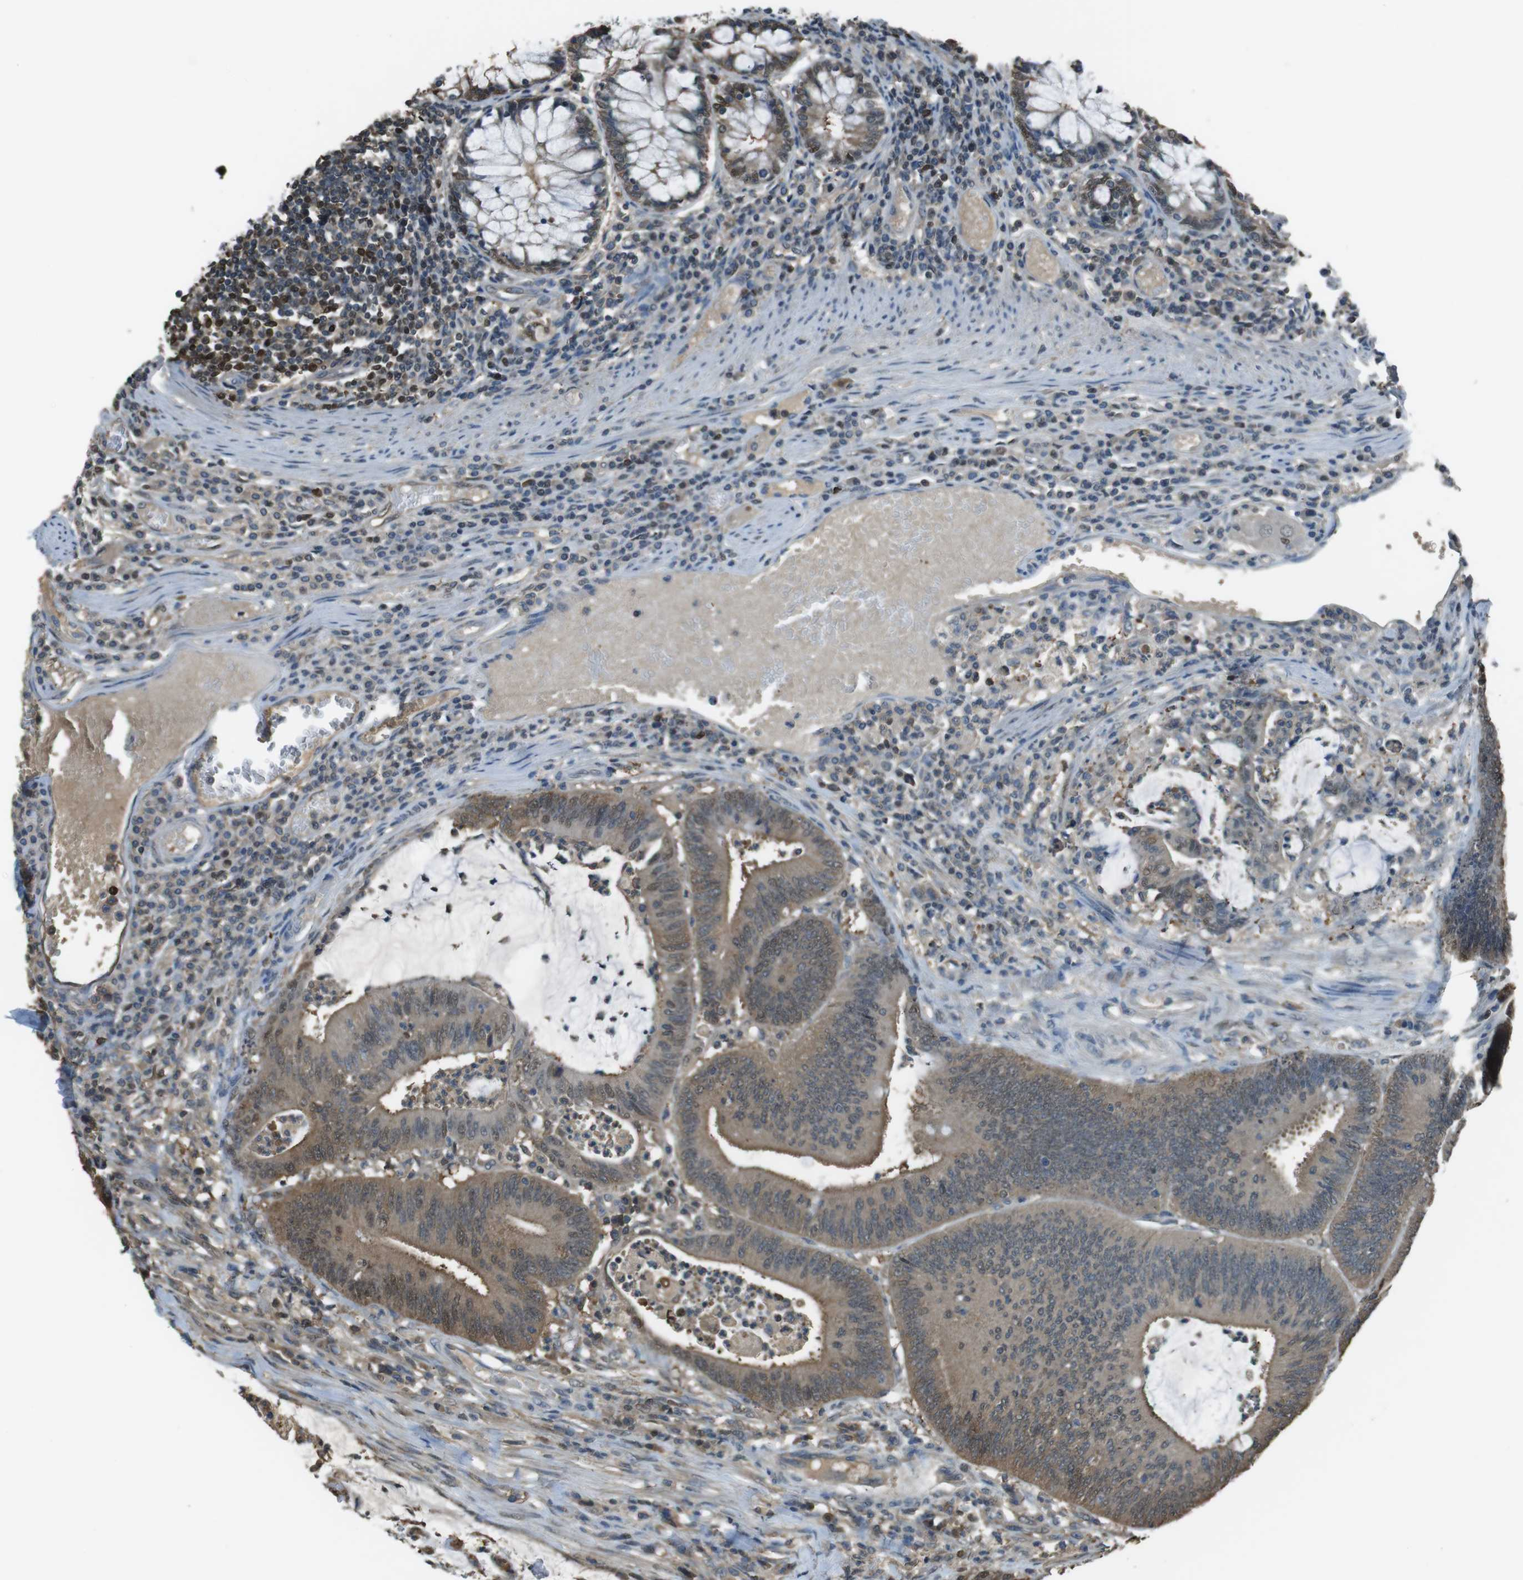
{"staining": {"intensity": "moderate", "quantity": ">75%", "location": "cytoplasmic/membranous"}, "tissue": "colorectal cancer", "cell_type": "Tumor cells", "image_type": "cancer", "snomed": [{"axis": "morphology", "description": "Adenocarcinoma, NOS"}, {"axis": "topography", "description": "Rectum"}], "caption": "Moderate cytoplasmic/membranous protein positivity is present in about >75% of tumor cells in adenocarcinoma (colorectal).", "gene": "TWSG1", "patient": {"sex": "female", "age": 66}}